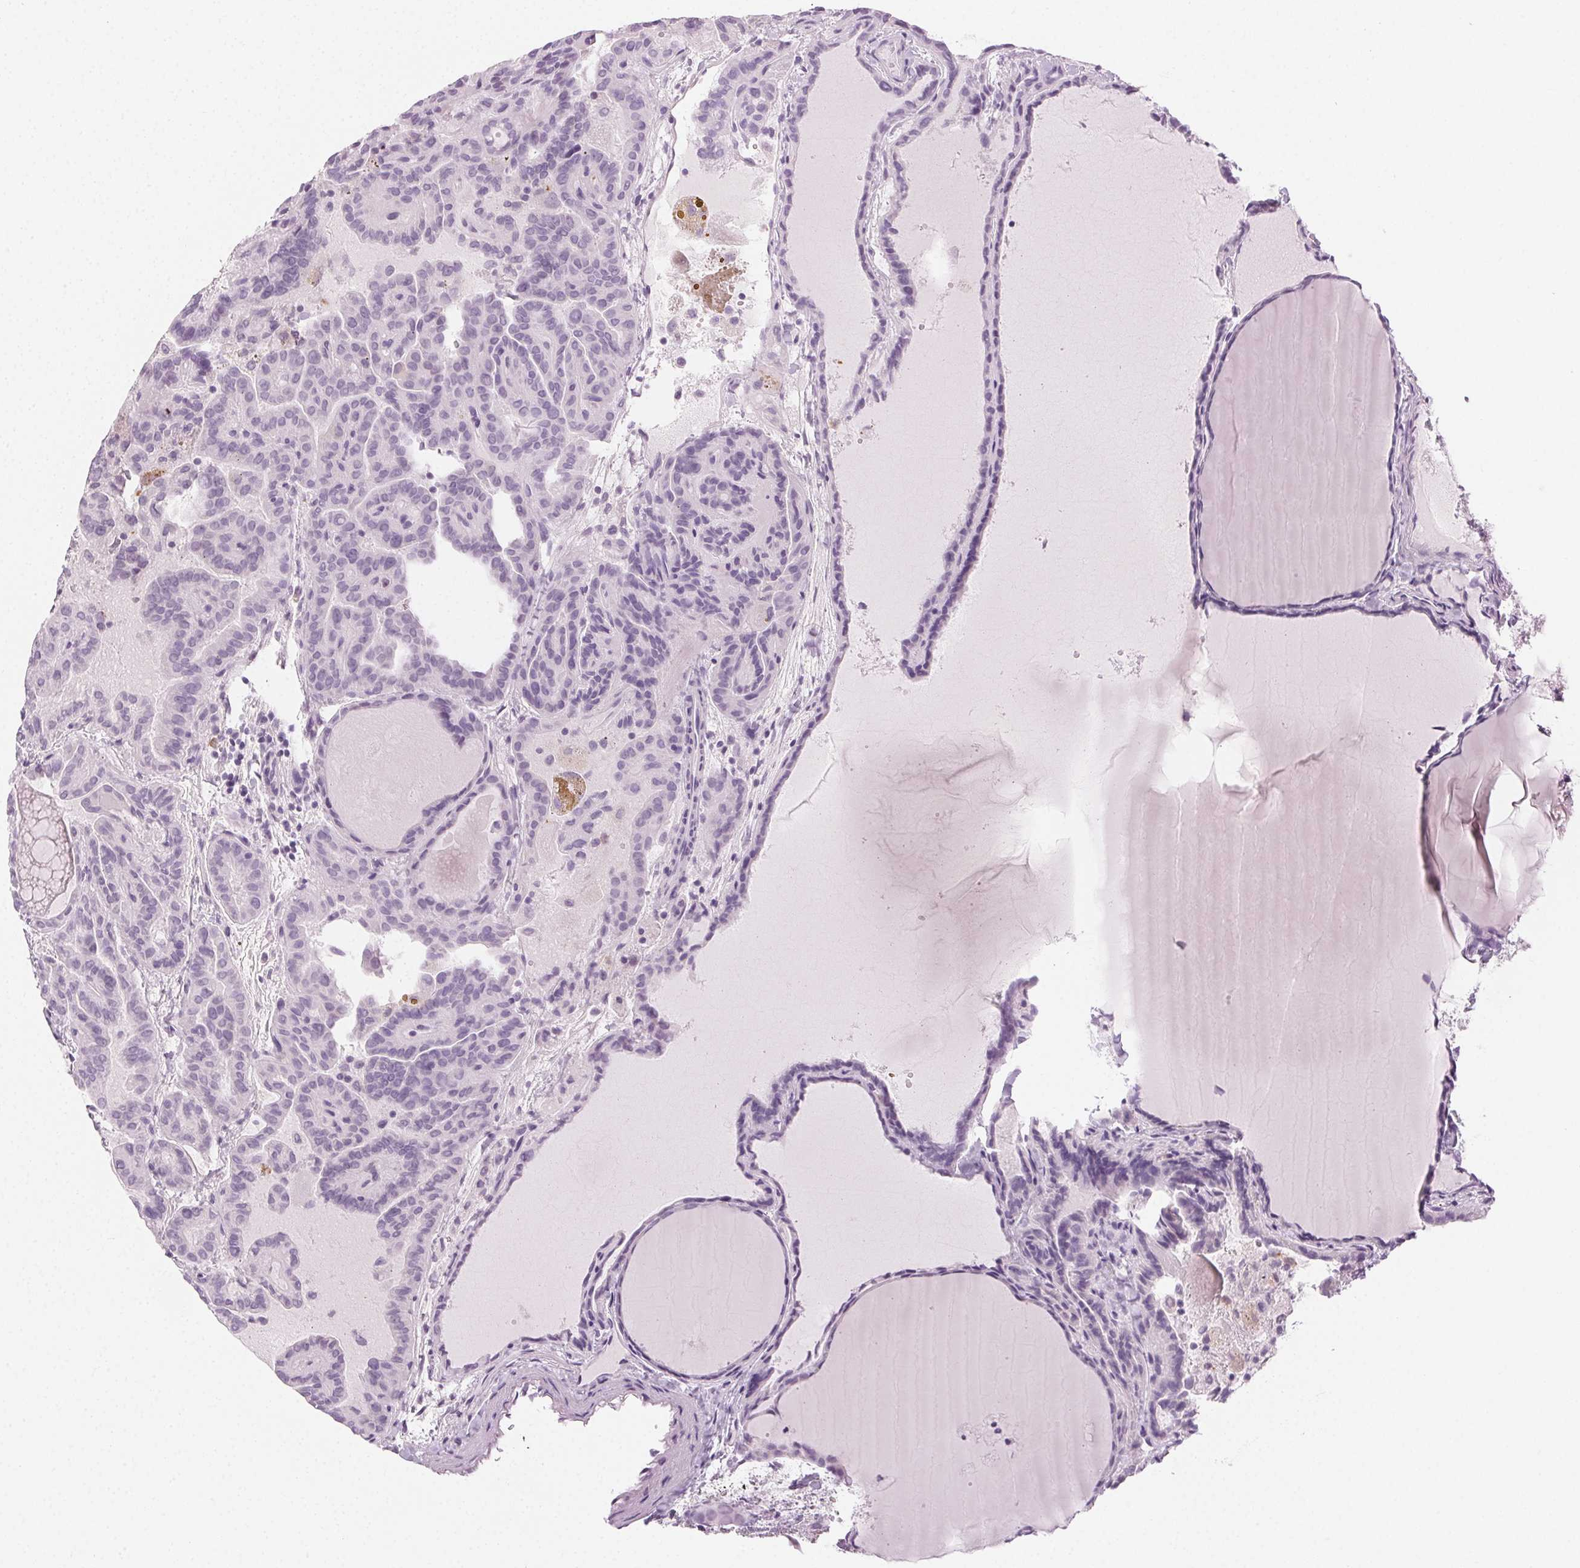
{"staining": {"intensity": "negative", "quantity": "none", "location": "none"}, "tissue": "thyroid cancer", "cell_type": "Tumor cells", "image_type": "cancer", "snomed": [{"axis": "morphology", "description": "Papillary adenocarcinoma, NOS"}, {"axis": "topography", "description": "Thyroid gland"}], "caption": "A micrograph of thyroid papillary adenocarcinoma stained for a protein displays no brown staining in tumor cells.", "gene": "MPO", "patient": {"sex": "female", "age": 46}}